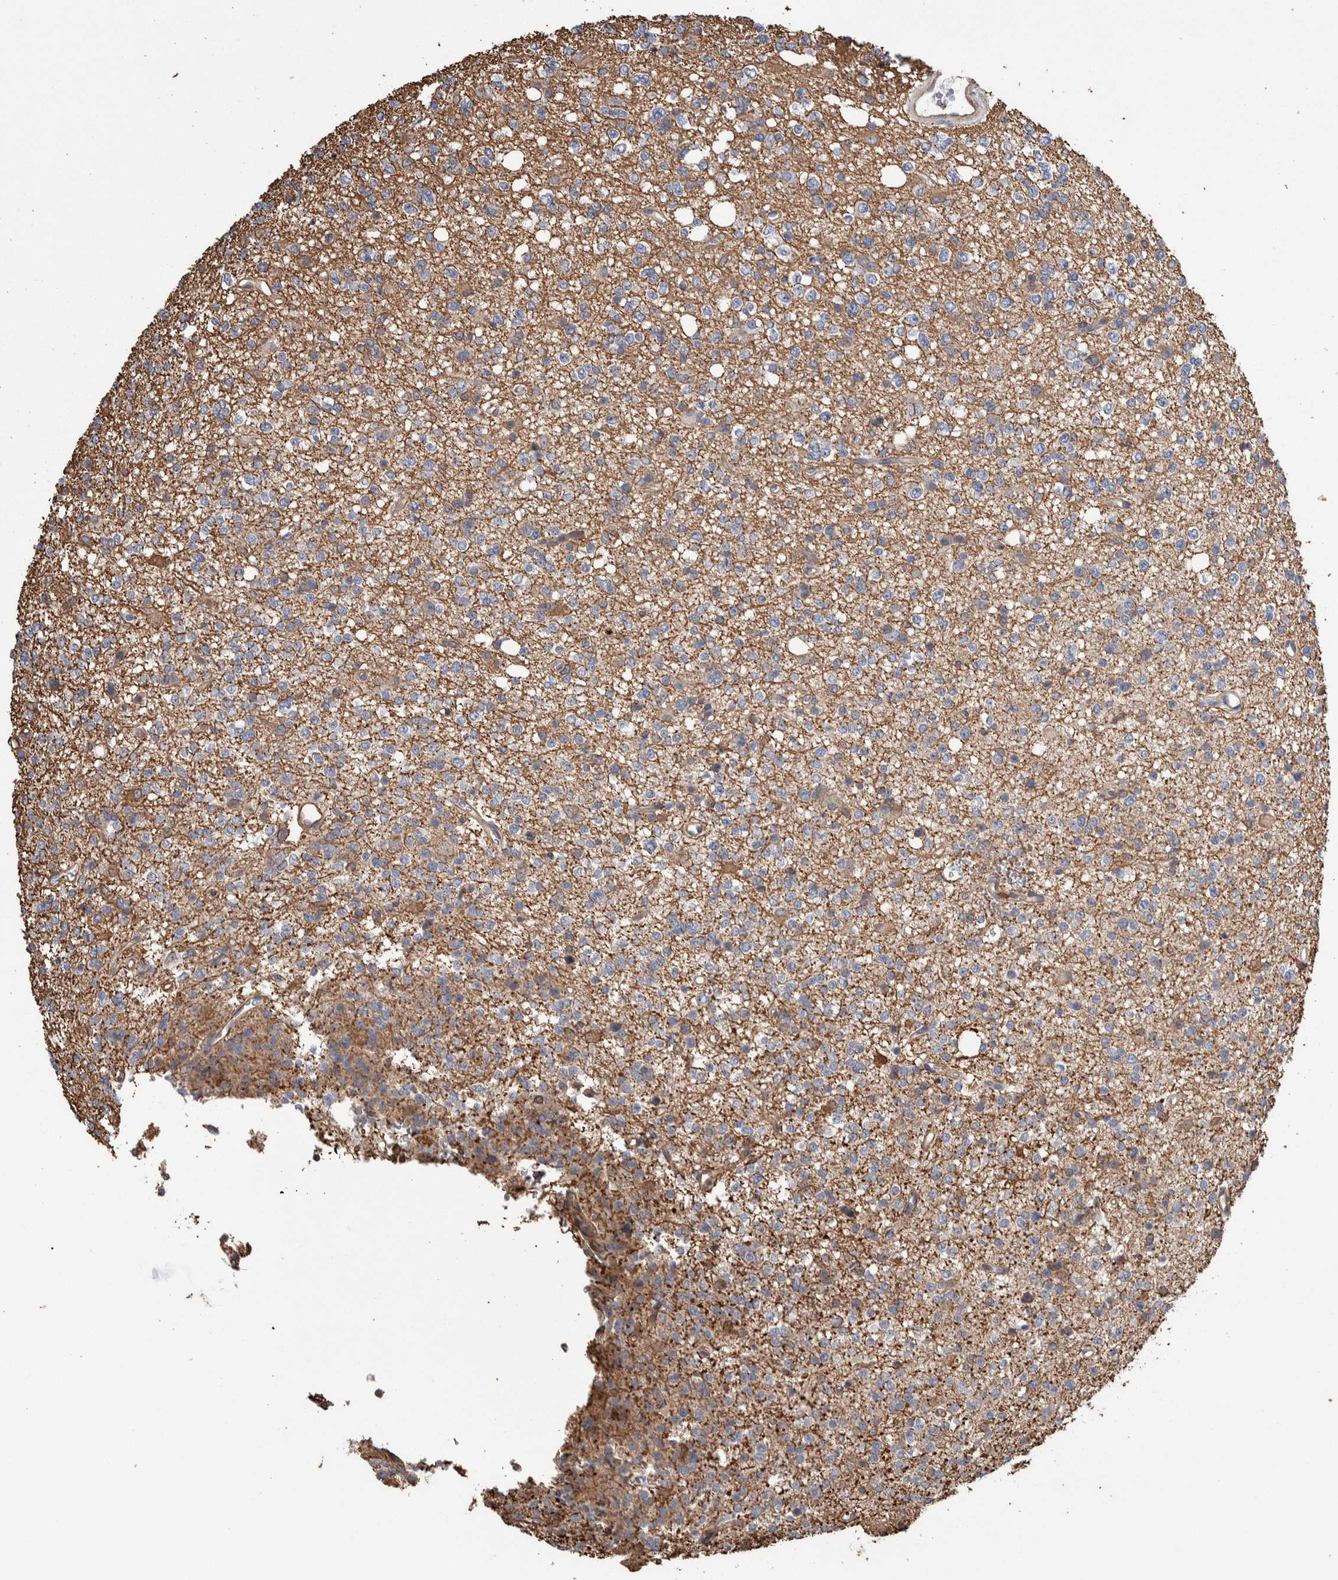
{"staining": {"intensity": "weak", "quantity": "25%-75%", "location": "cytoplasmic/membranous"}, "tissue": "glioma", "cell_type": "Tumor cells", "image_type": "cancer", "snomed": [{"axis": "morphology", "description": "Glioma, malignant, High grade"}, {"axis": "topography", "description": "Brain"}], "caption": "Human high-grade glioma (malignant) stained with a protein marker reveals weak staining in tumor cells.", "gene": "ENPP2", "patient": {"sex": "female", "age": 62}}